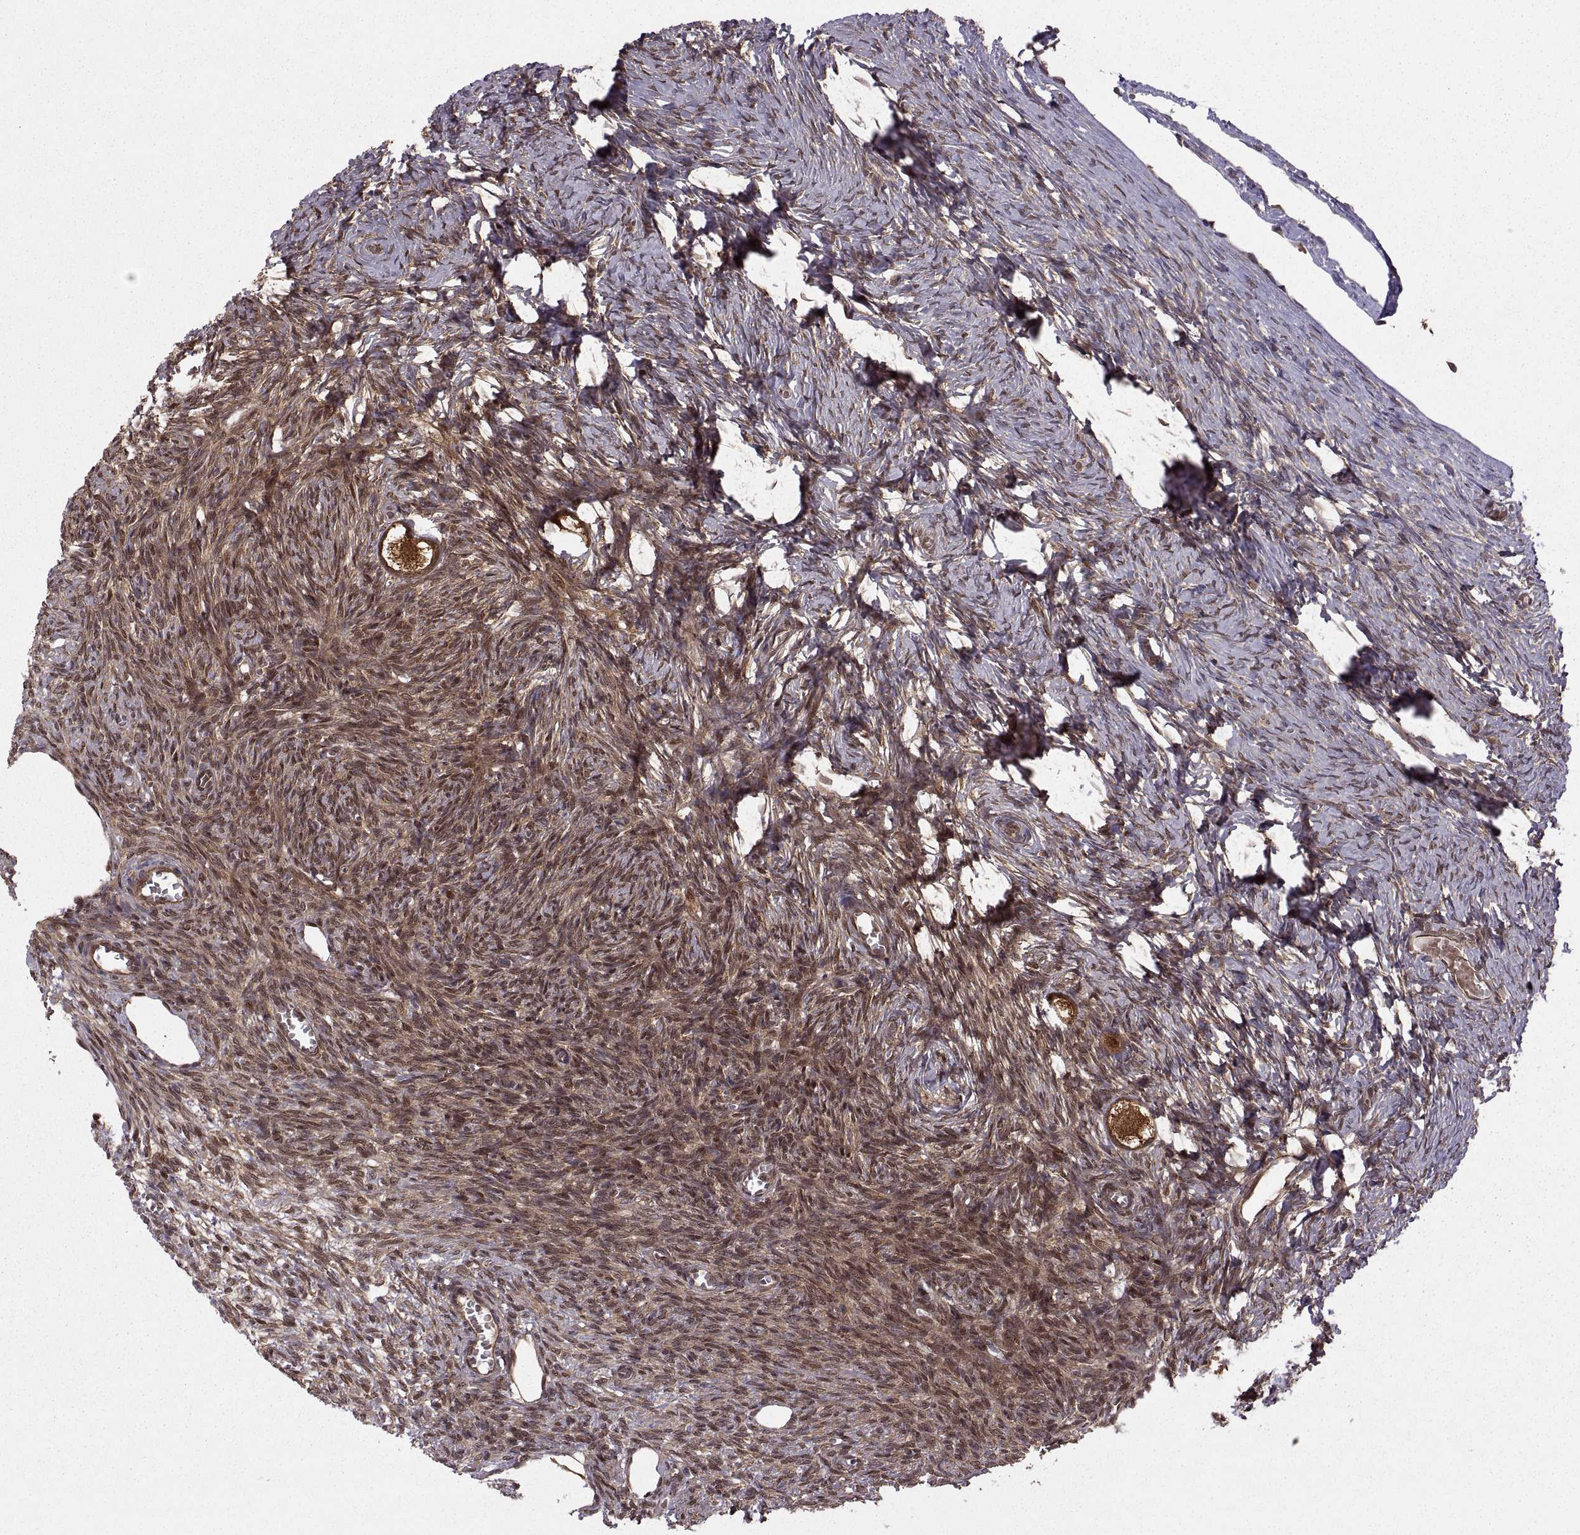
{"staining": {"intensity": "strong", "quantity": ">75%", "location": "cytoplasmic/membranous,nuclear"}, "tissue": "ovary", "cell_type": "Follicle cells", "image_type": "normal", "snomed": [{"axis": "morphology", "description": "Normal tissue, NOS"}, {"axis": "topography", "description": "Ovary"}], "caption": "An IHC photomicrograph of normal tissue is shown. Protein staining in brown labels strong cytoplasmic/membranous,nuclear positivity in ovary within follicle cells. (DAB = brown stain, brightfield microscopy at high magnification).", "gene": "DEDD", "patient": {"sex": "female", "age": 27}}